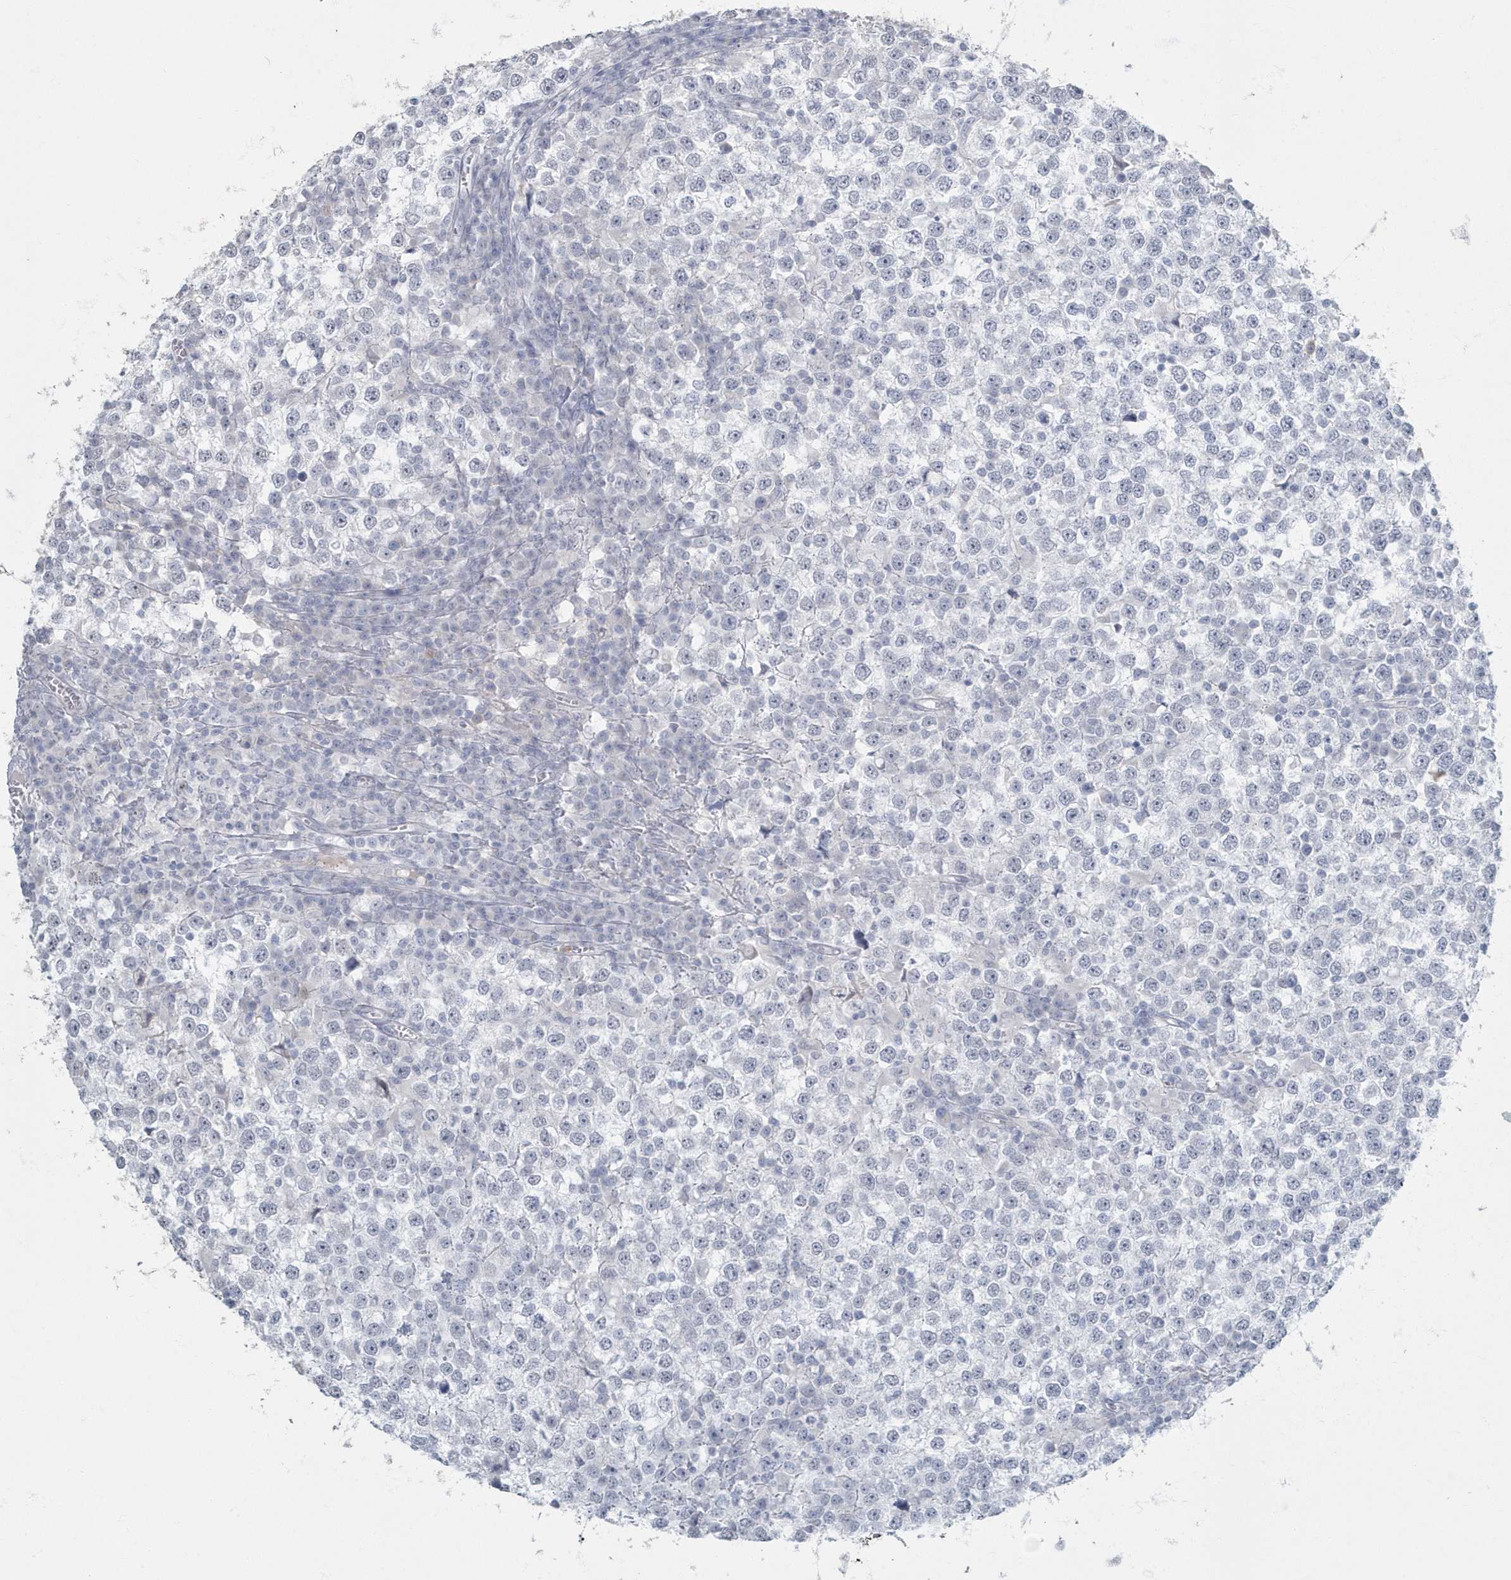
{"staining": {"intensity": "negative", "quantity": "none", "location": "none"}, "tissue": "testis cancer", "cell_type": "Tumor cells", "image_type": "cancer", "snomed": [{"axis": "morphology", "description": "Seminoma, NOS"}, {"axis": "topography", "description": "Testis"}], "caption": "Immunohistochemical staining of human testis cancer shows no significant expression in tumor cells.", "gene": "MYOT", "patient": {"sex": "male", "age": 65}}